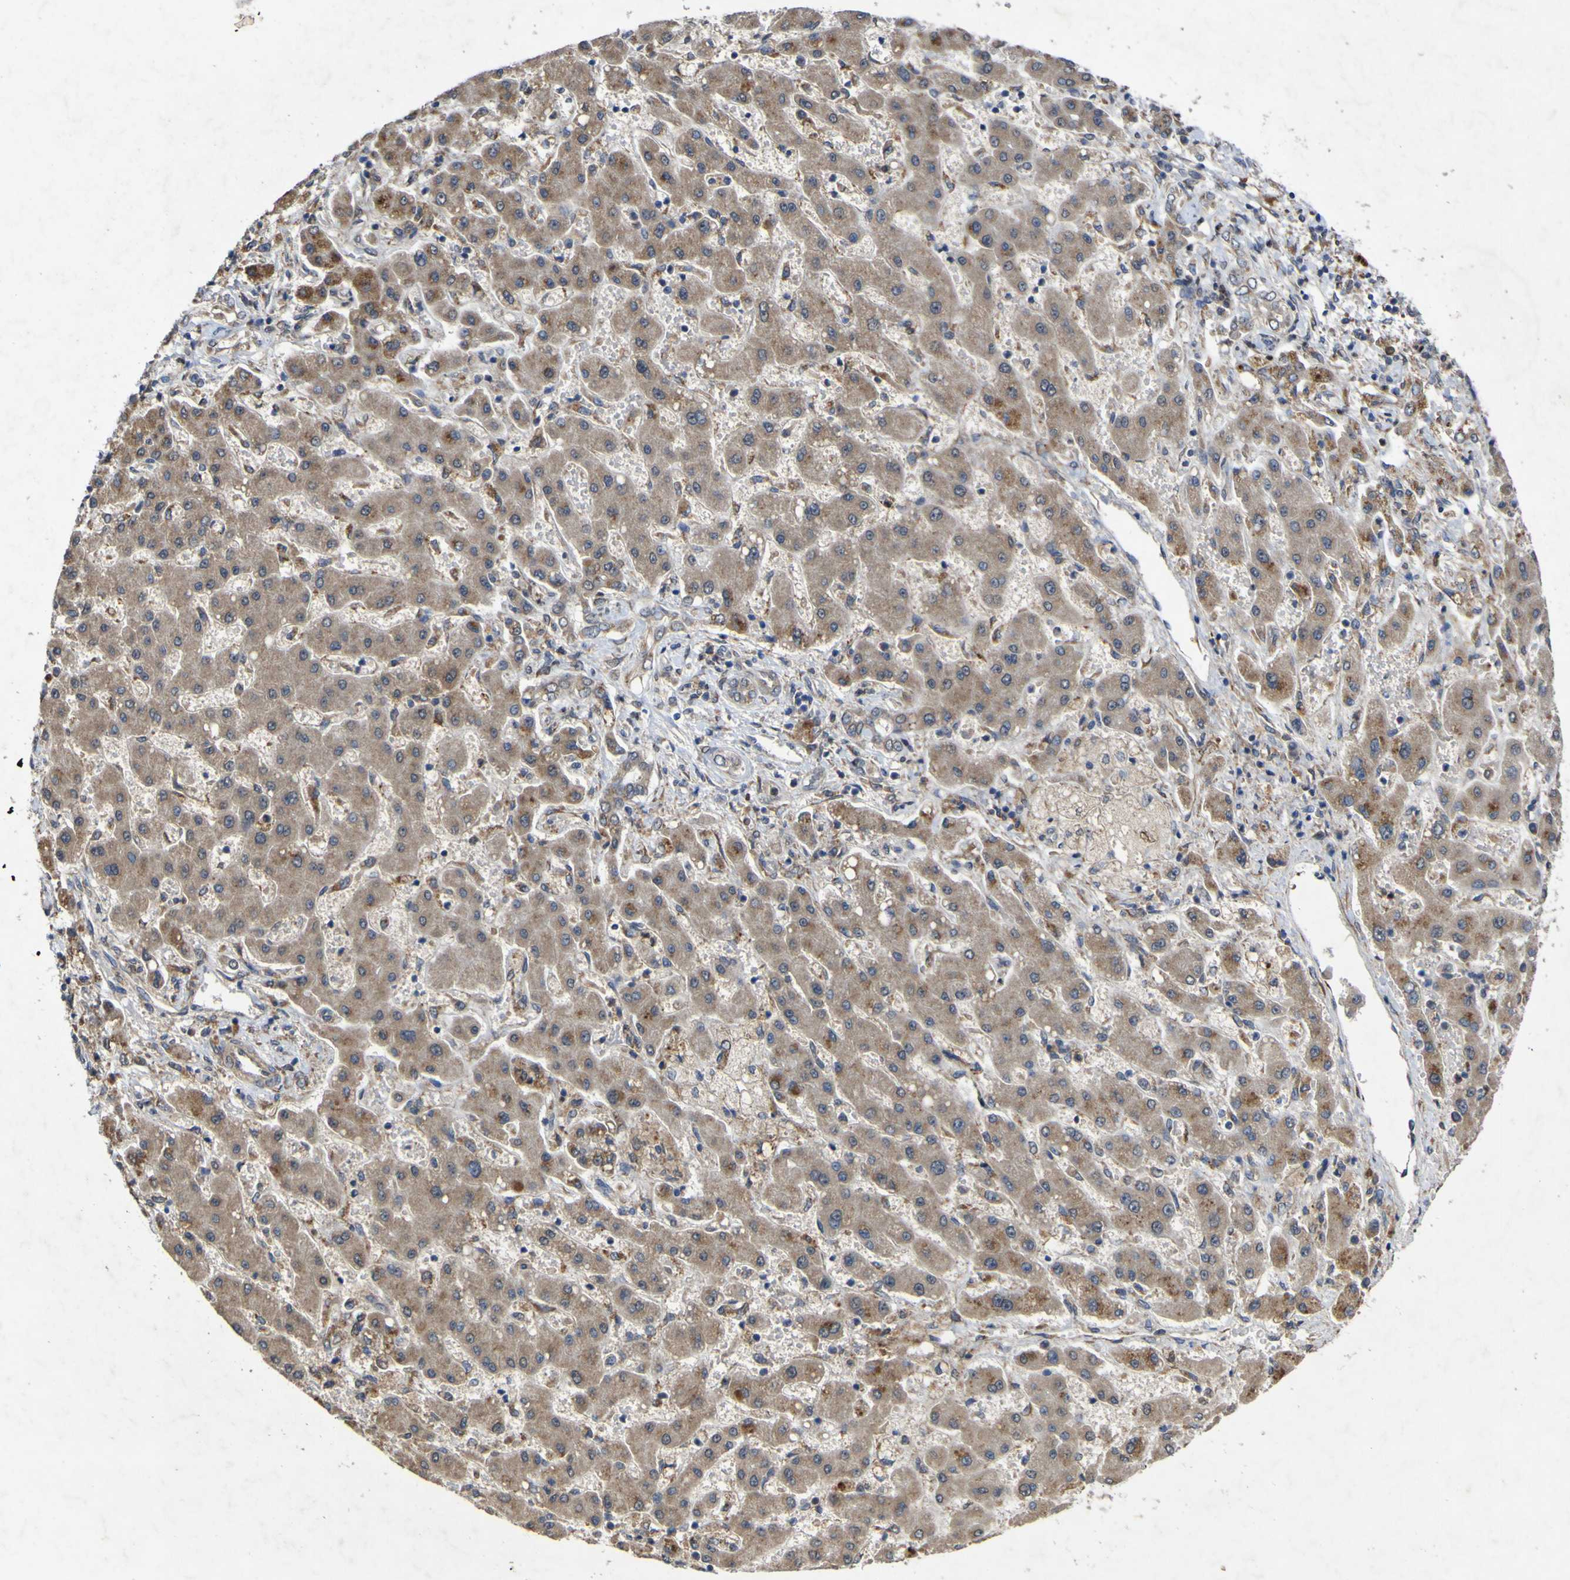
{"staining": {"intensity": "weak", "quantity": ">75%", "location": "cytoplasmic/membranous"}, "tissue": "liver cancer", "cell_type": "Tumor cells", "image_type": "cancer", "snomed": [{"axis": "morphology", "description": "Cholangiocarcinoma"}, {"axis": "topography", "description": "Liver"}], "caption": "This histopathology image reveals liver cholangiocarcinoma stained with IHC to label a protein in brown. The cytoplasmic/membranous of tumor cells show weak positivity for the protein. Nuclei are counter-stained blue.", "gene": "IRAK2", "patient": {"sex": "male", "age": 50}}